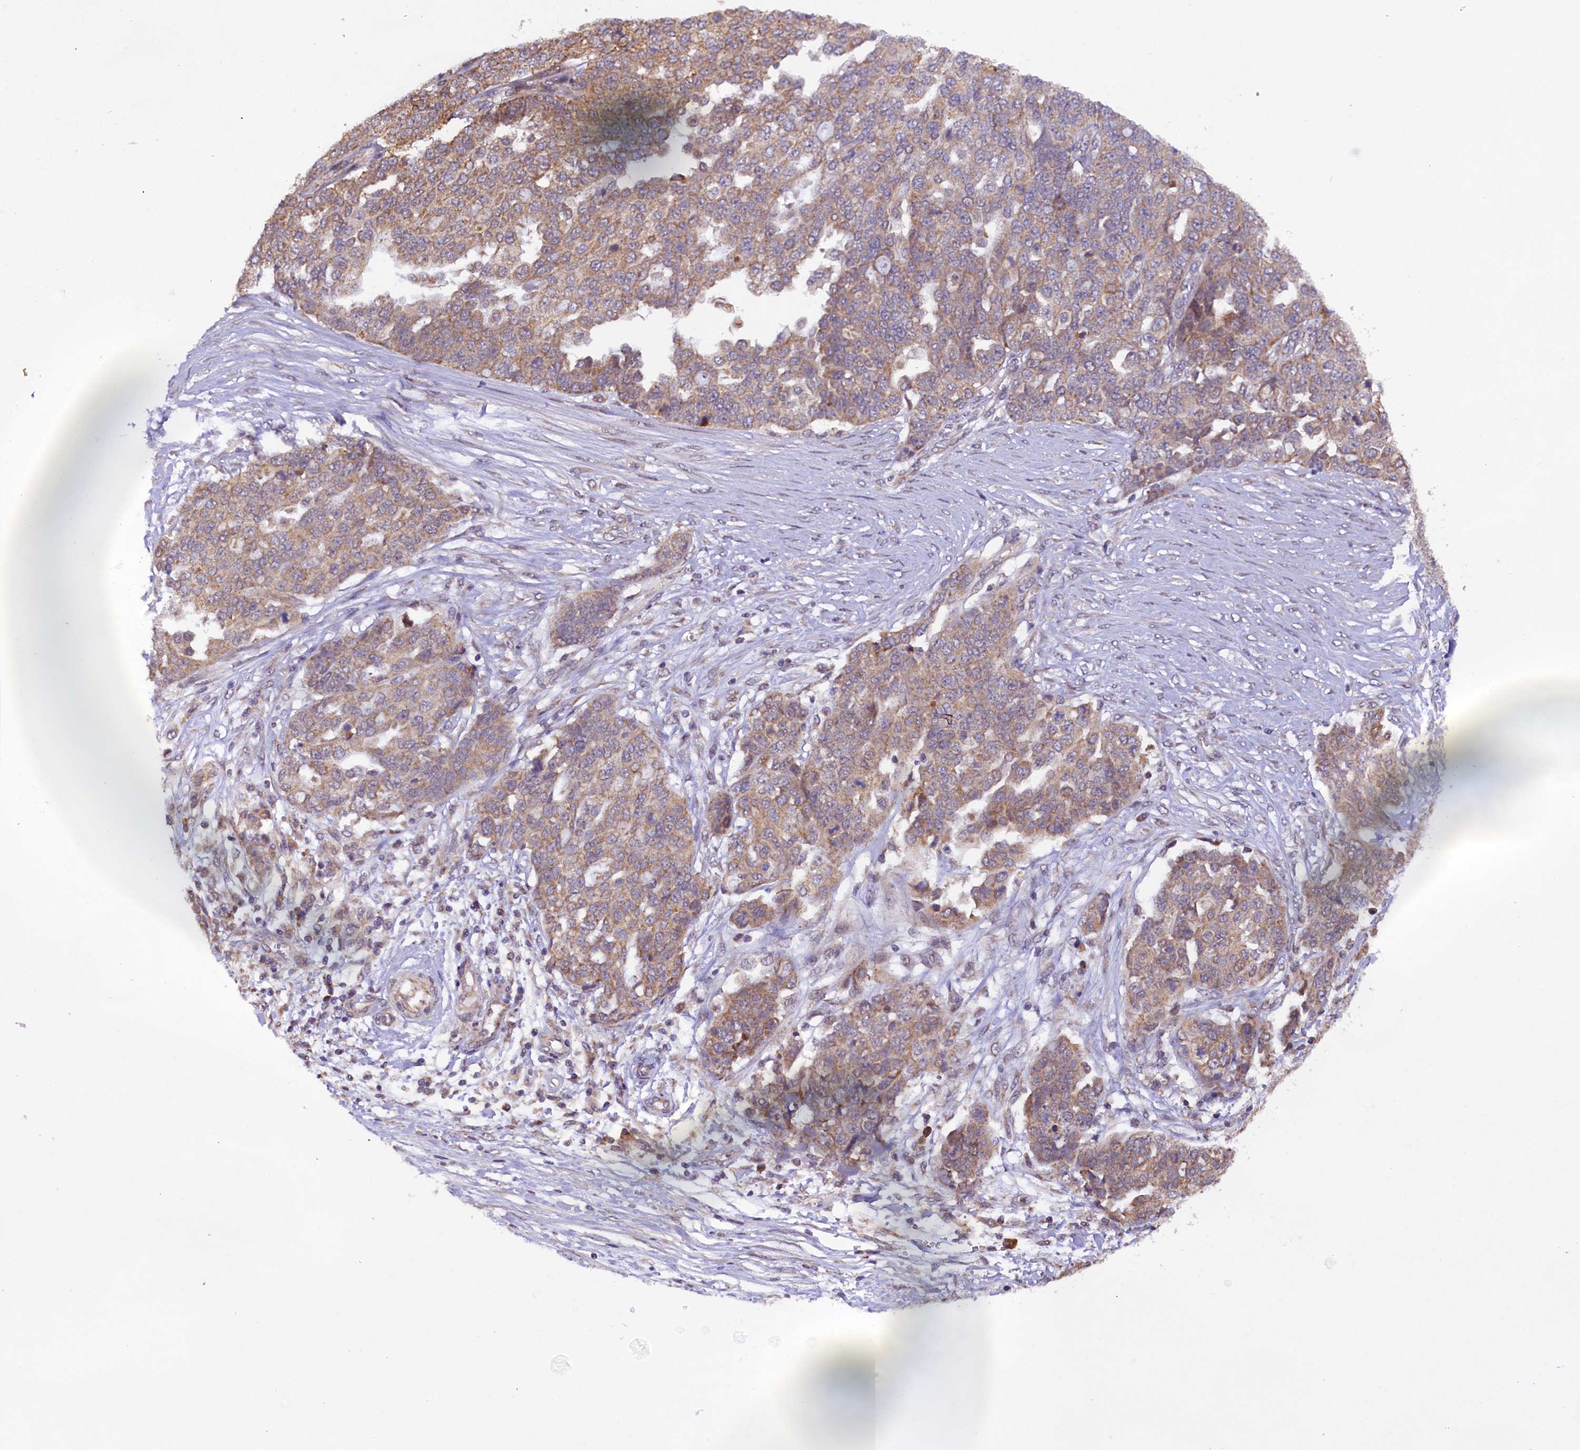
{"staining": {"intensity": "moderate", "quantity": "25%-75%", "location": "cytoplasmic/membranous"}, "tissue": "ovarian cancer", "cell_type": "Tumor cells", "image_type": "cancer", "snomed": [{"axis": "morphology", "description": "Cystadenocarcinoma, serous, NOS"}, {"axis": "topography", "description": "Soft tissue"}, {"axis": "topography", "description": "Ovary"}], "caption": "Ovarian cancer stained with a protein marker displays moderate staining in tumor cells.", "gene": "DOHH", "patient": {"sex": "female", "age": 57}}